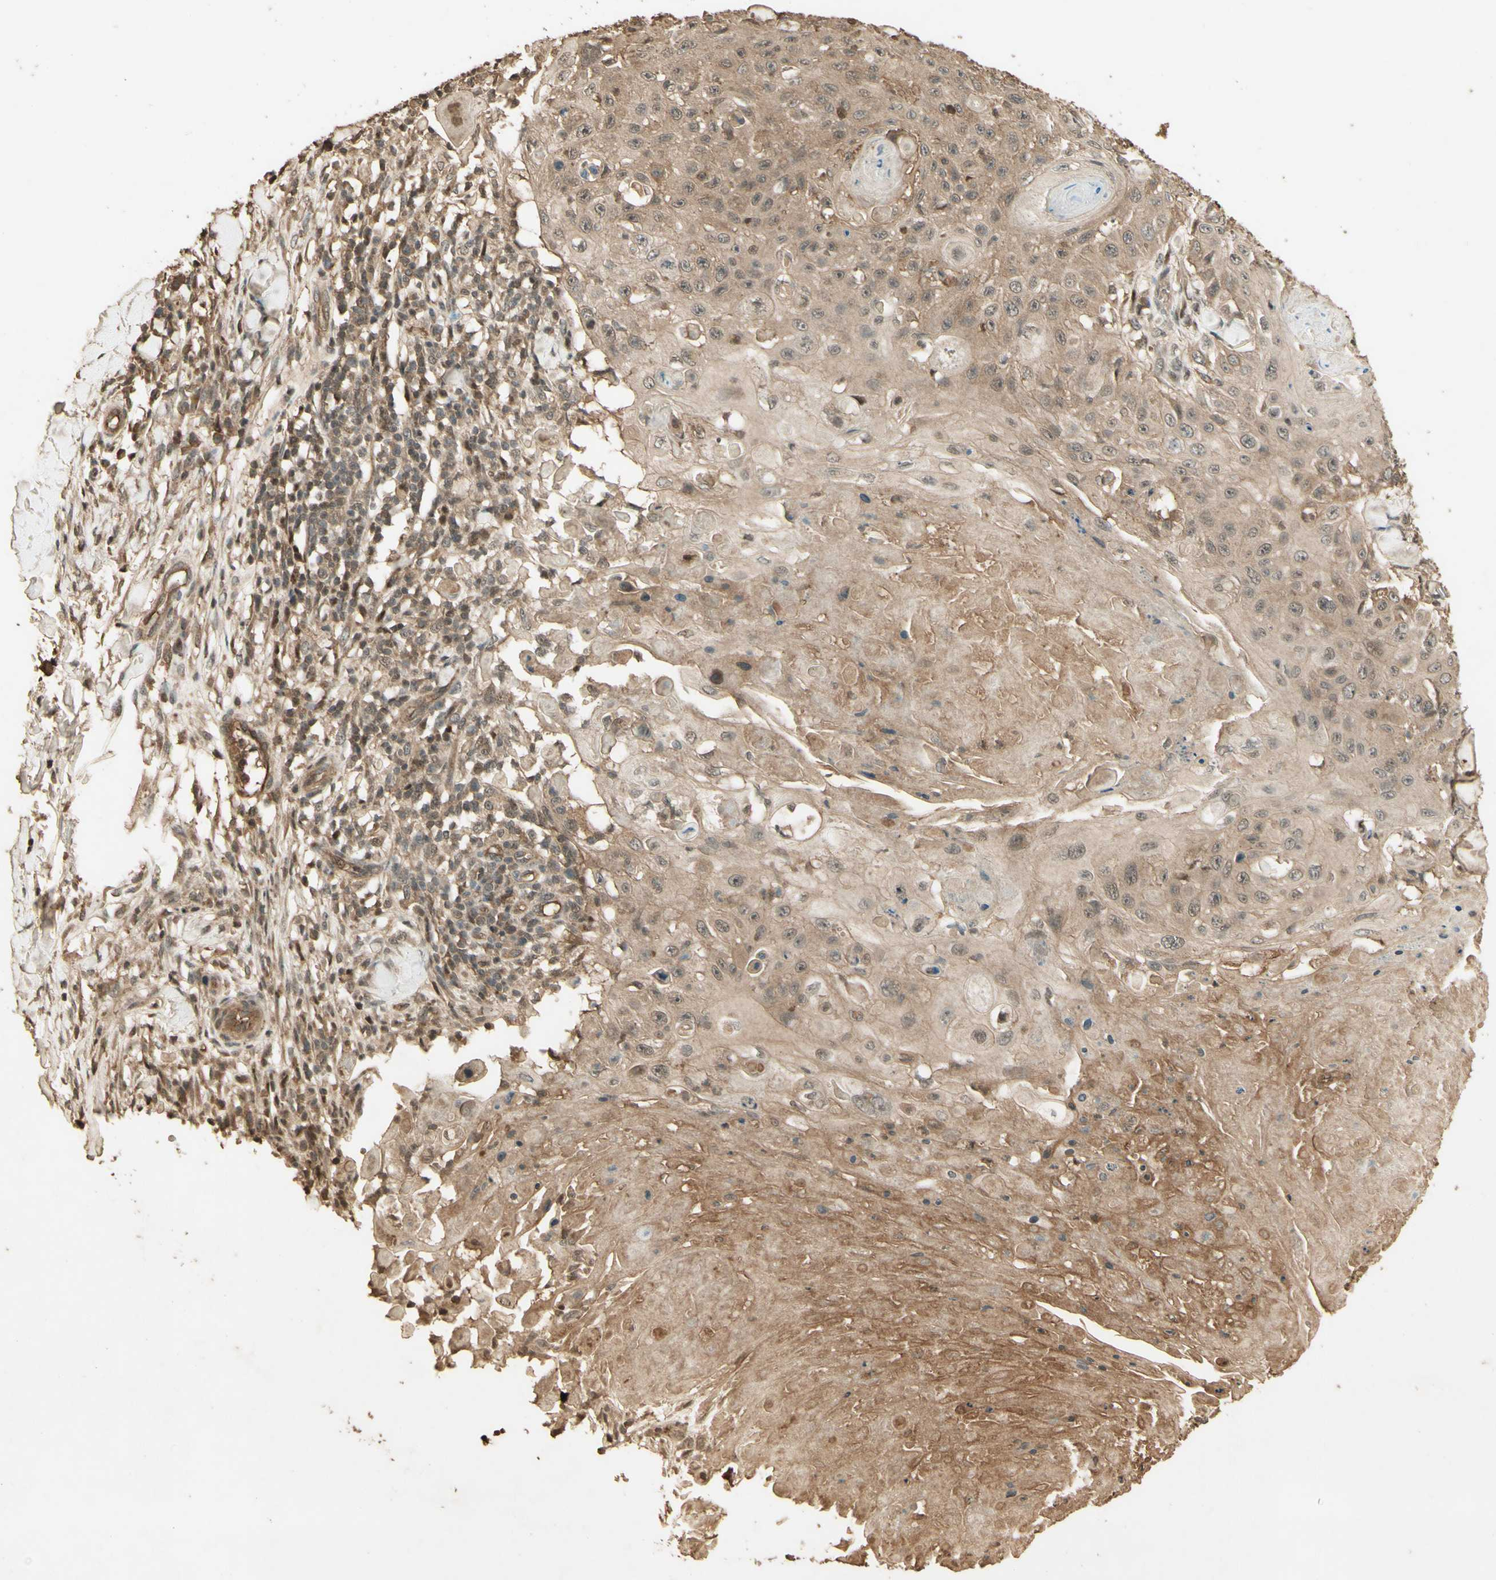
{"staining": {"intensity": "moderate", "quantity": ">75%", "location": "cytoplasmic/membranous"}, "tissue": "skin cancer", "cell_type": "Tumor cells", "image_type": "cancer", "snomed": [{"axis": "morphology", "description": "Squamous cell carcinoma, NOS"}, {"axis": "topography", "description": "Skin"}], "caption": "Immunohistochemistry (IHC) image of human squamous cell carcinoma (skin) stained for a protein (brown), which reveals medium levels of moderate cytoplasmic/membranous positivity in approximately >75% of tumor cells.", "gene": "SMAD9", "patient": {"sex": "male", "age": 86}}